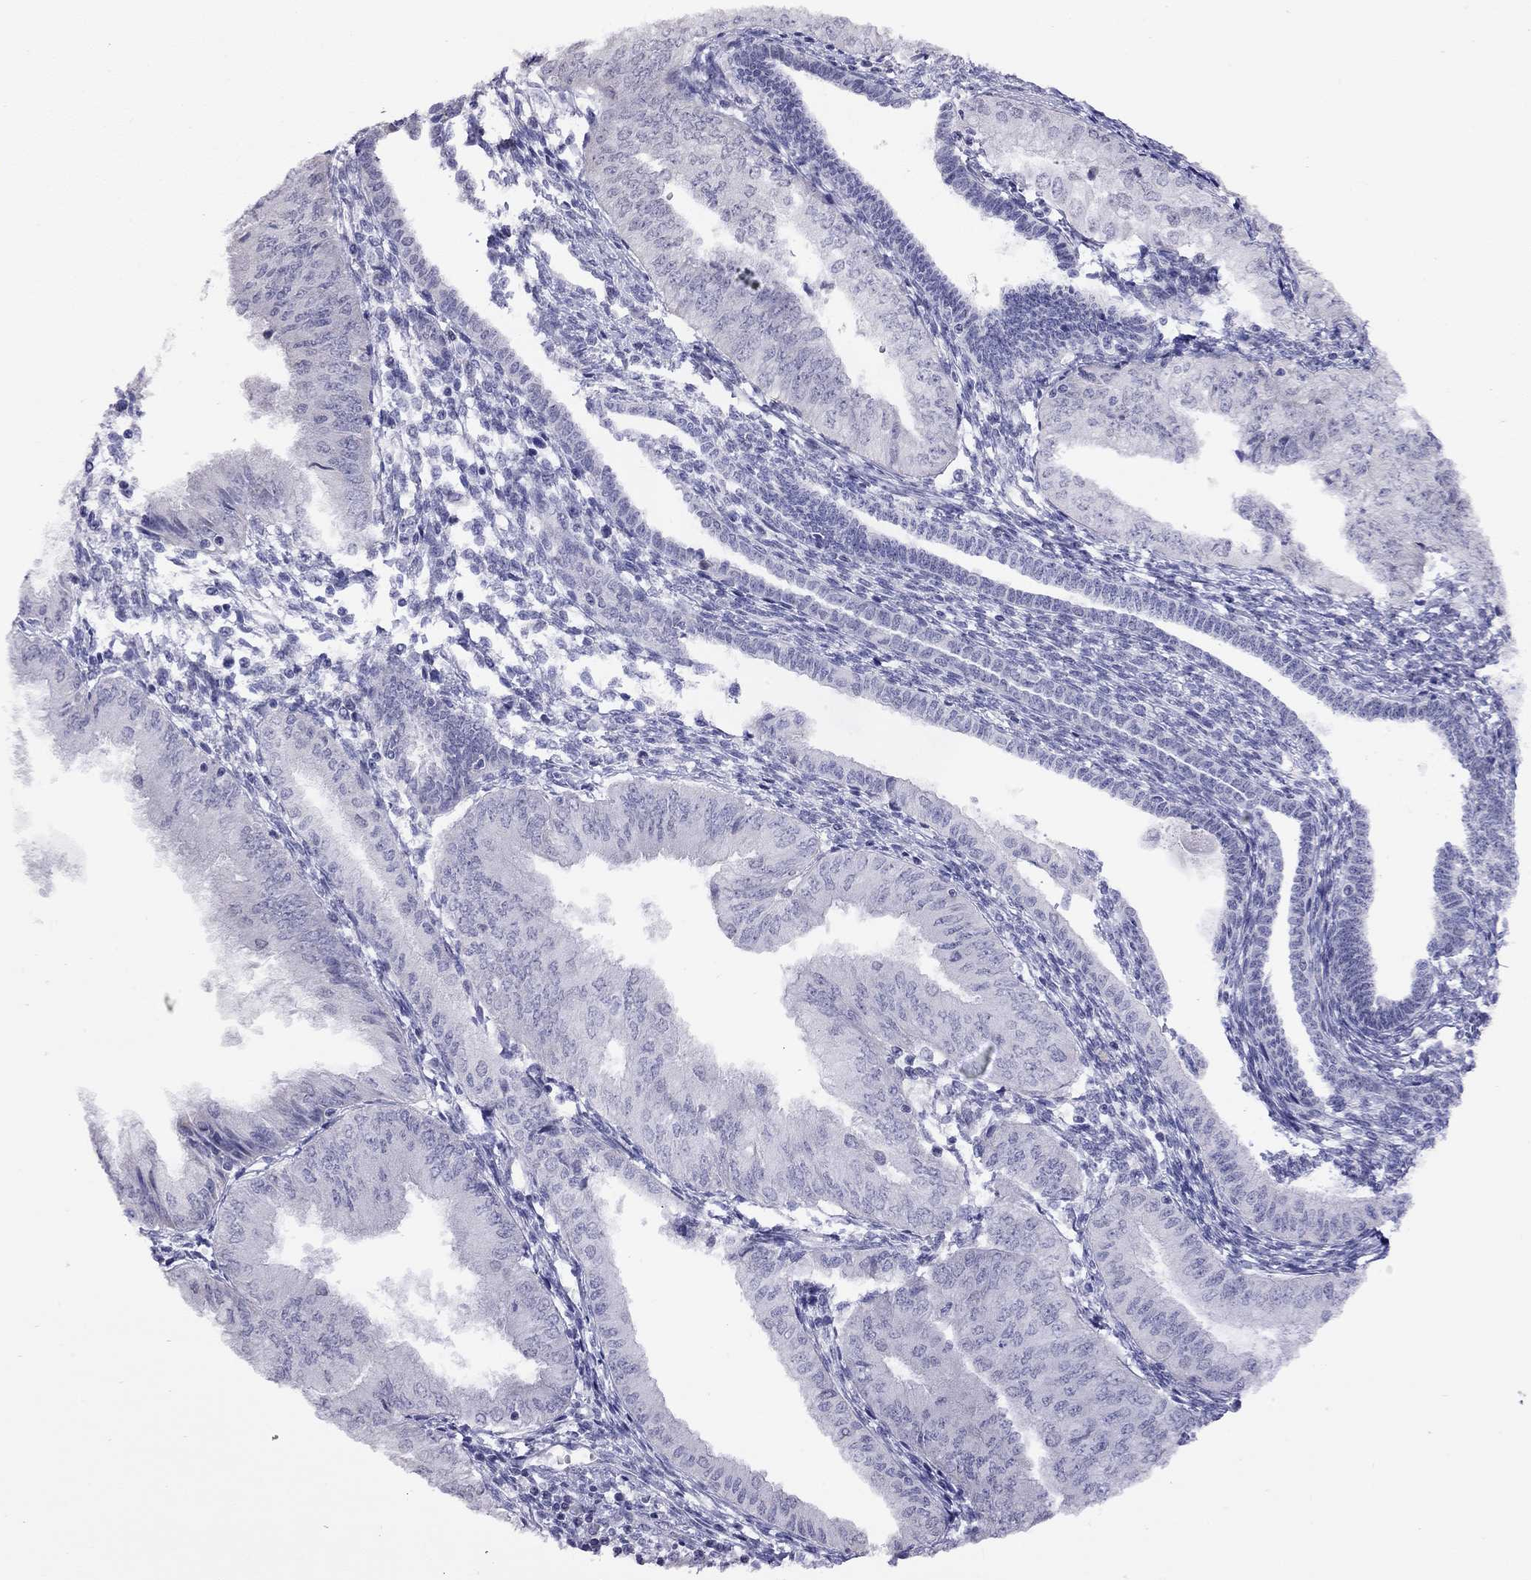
{"staining": {"intensity": "negative", "quantity": "none", "location": "none"}, "tissue": "endometrial cancer", "cell_type": "Tumor cells", "image_type": "cancer", "snomed": [{"axis": "morphology", "description": "Adenocarcinoma, NOS"}, {"axis": "topography", "description": "Endometrium"}], "caption": "Tumor cells show no significant positivity in endometrial cancer (adenocarcinoma).", "gene": "HES5", "patient": {"sex": "female", "age": 53}}